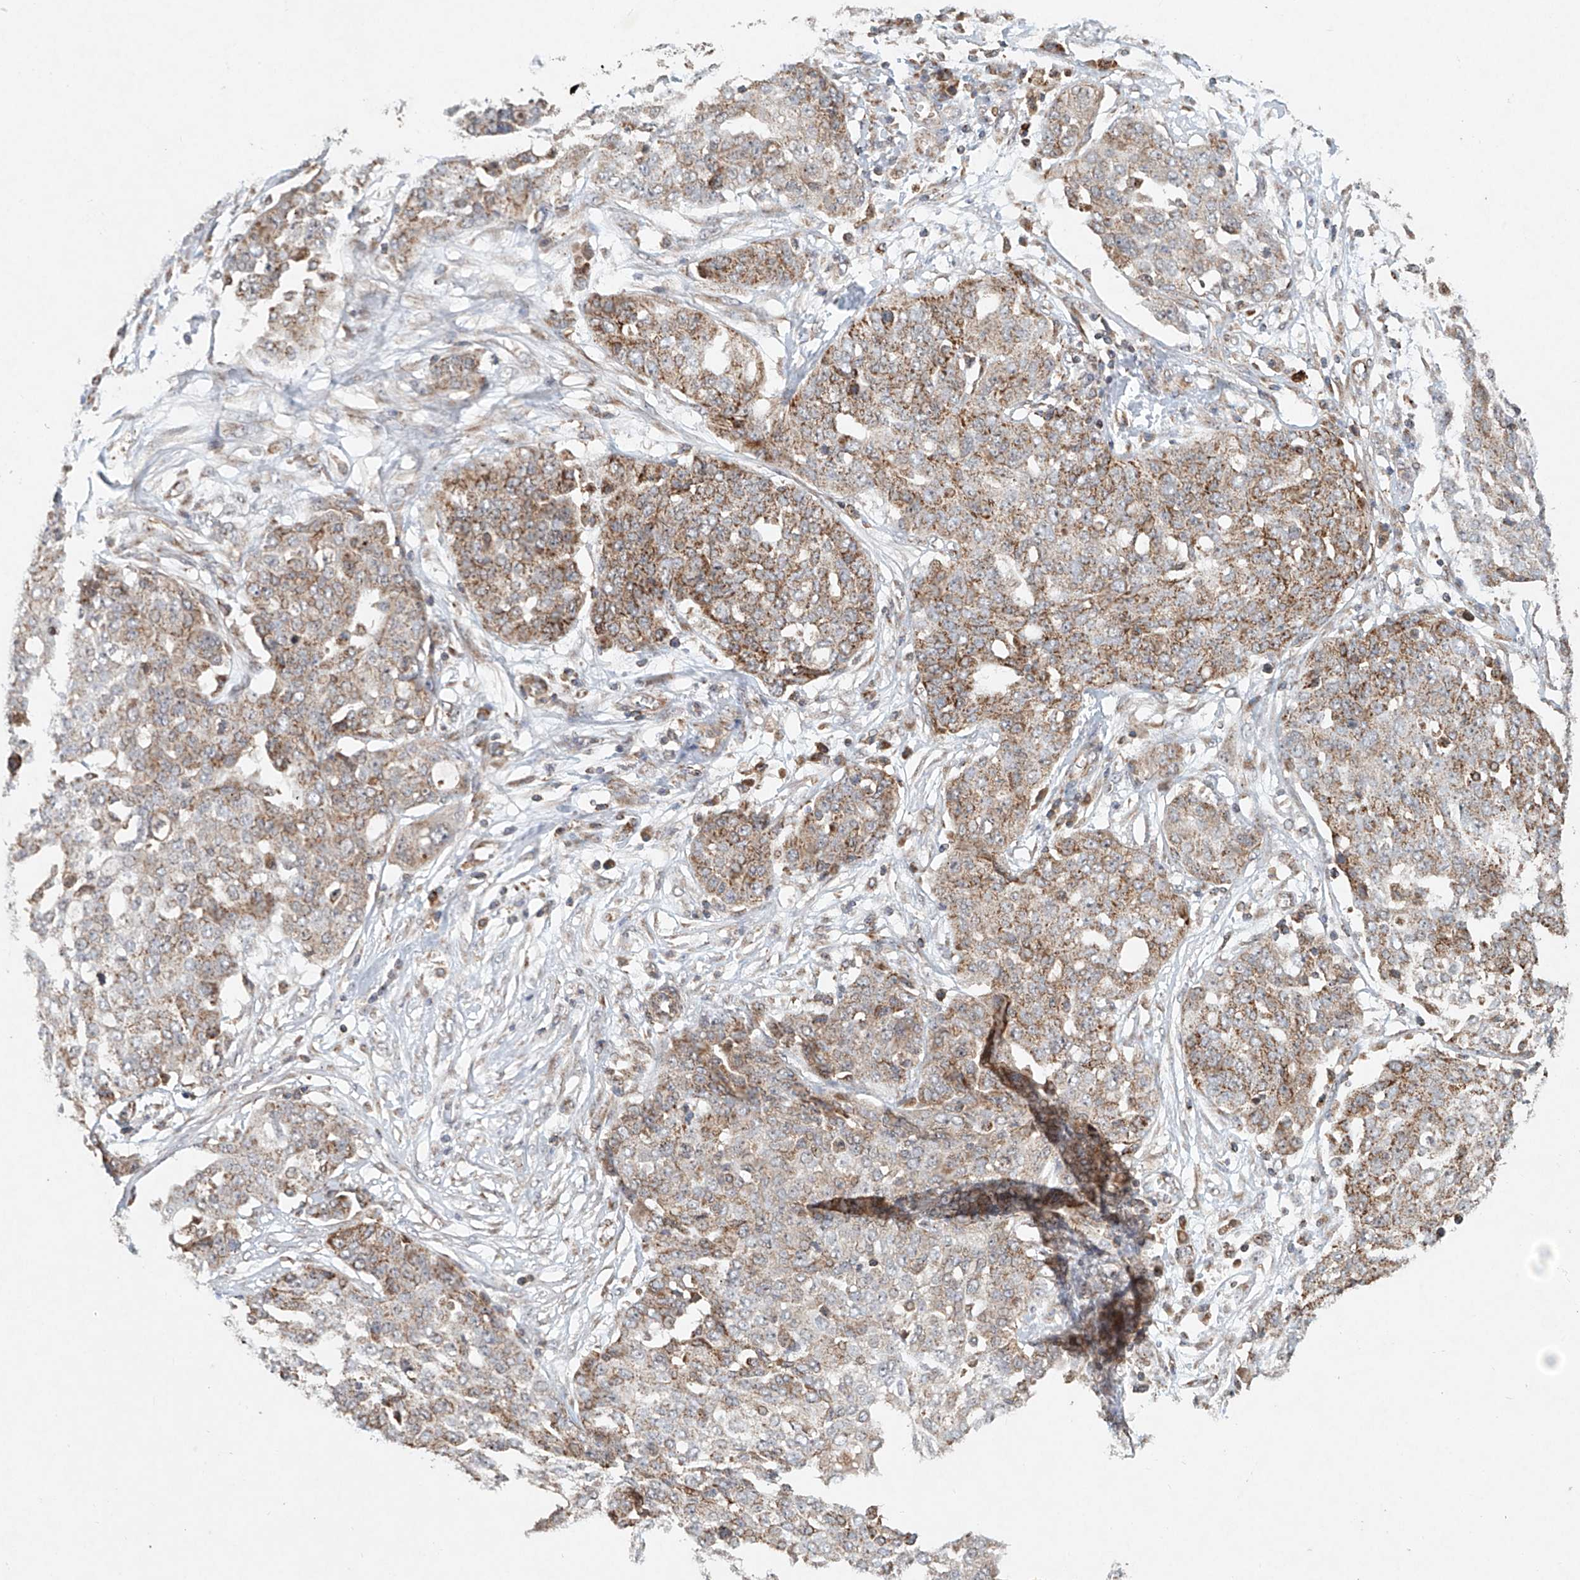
{"staining": {"intensity": "moderate", "quantity": "<25%", "location": "cytoplasmic/membranous"}, "tissue": "ovarian cancer", "cell_type": "Tumor cells", "image_type": "cancer", "snomed": [{"axis": "morphology", "description": "Cystadenocarcinoma, serous, NOS"}, {"axis": "topography", "description": "Soft tissue"}, {"axis": "topography", "description": "Ovary"}], "caption": "This is a micrograph of immunohistochemistry (IHC) staining of ovarian cancer (serous cystadenocarcinoma), which shows moderate staining in the cytoplasmic/membranous of tumor cells.", "gene": "DCAF11", "patient": {"sex": "female", "age": 57}}